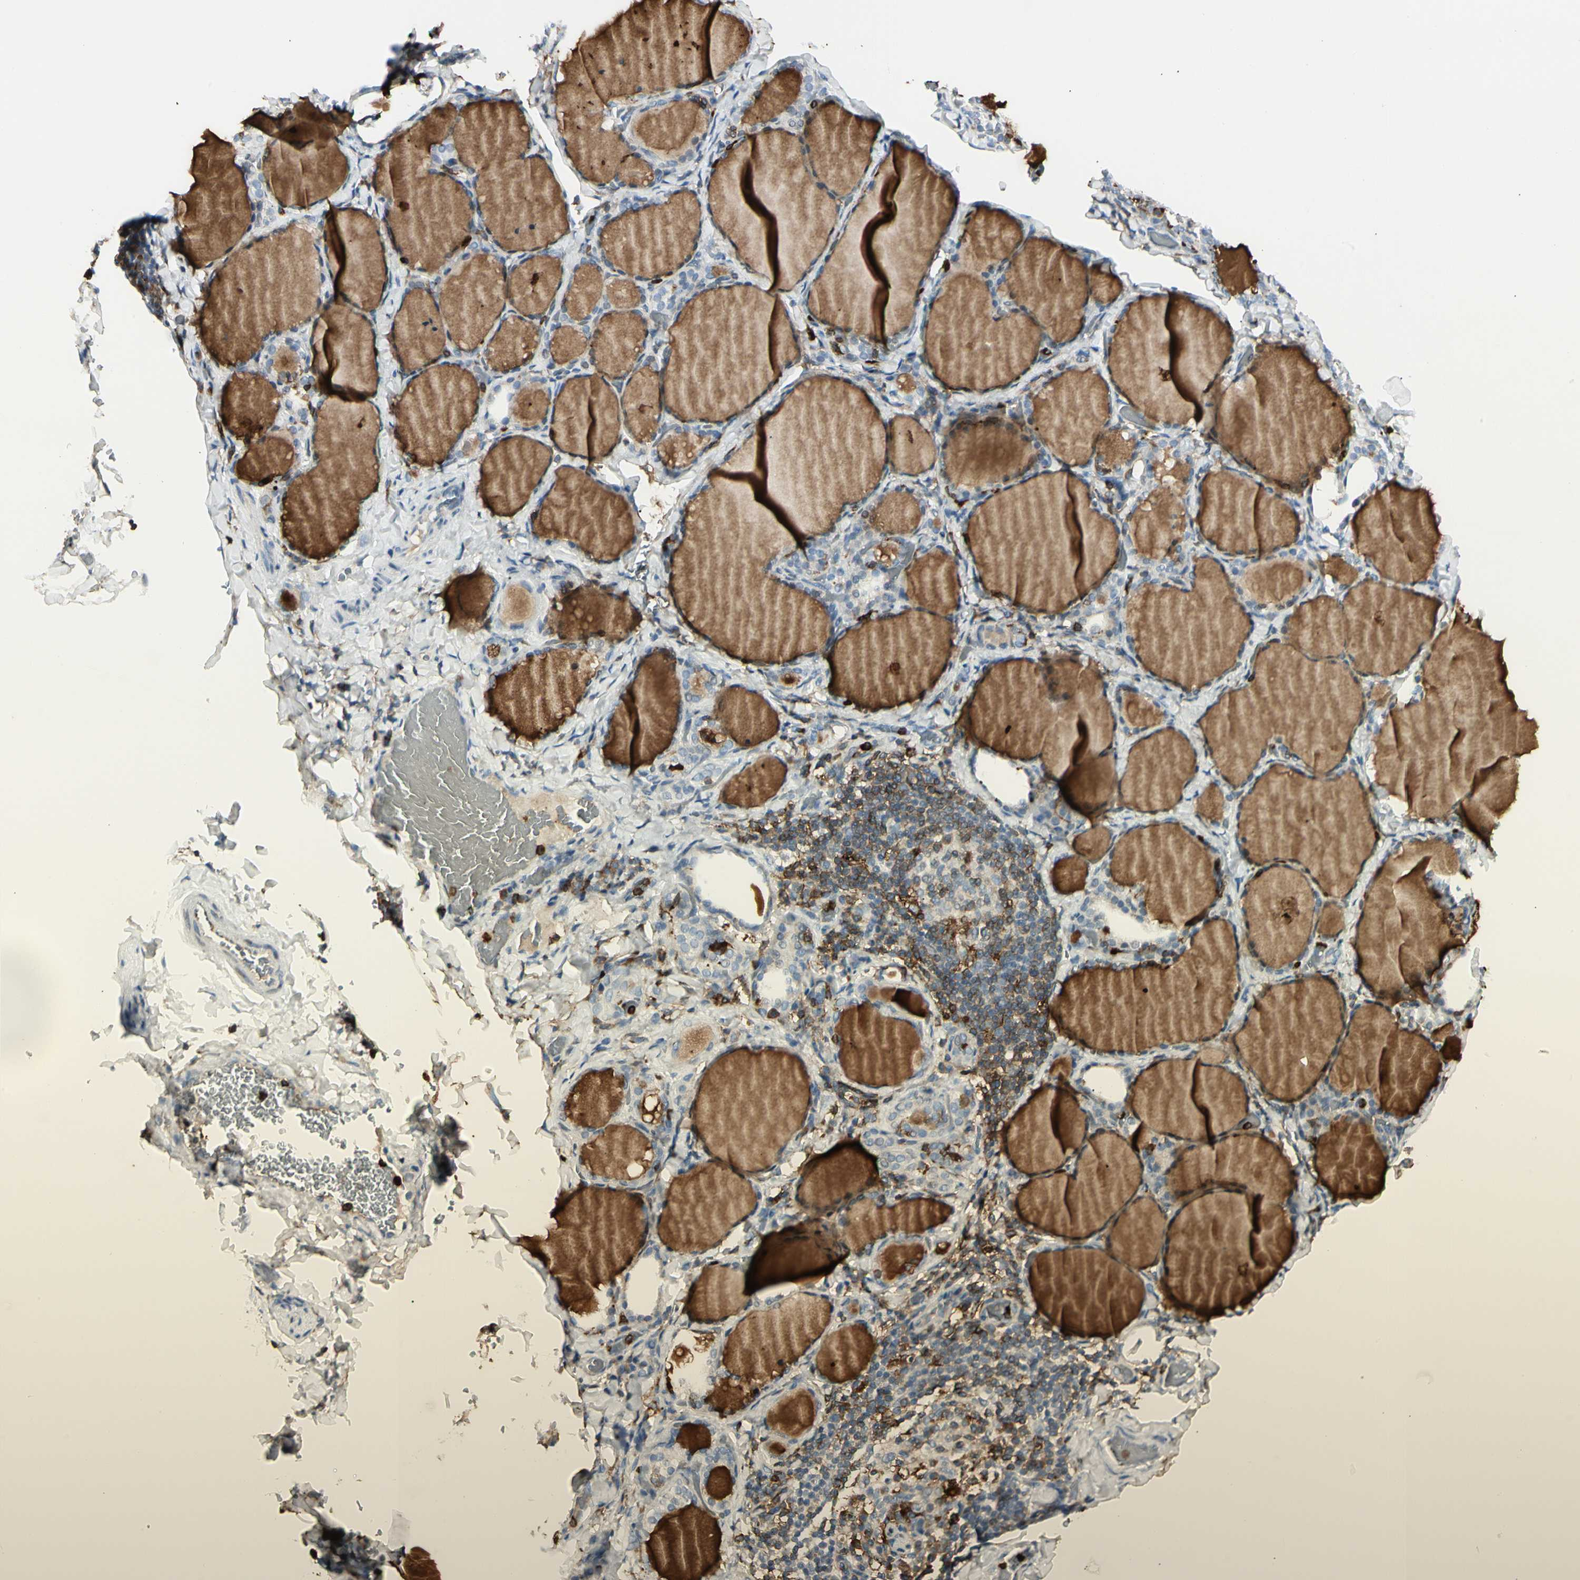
{"staining": {"intensity": "negative", "quantity": "none", "location": "none"}, "tissue": "thyroid gland", "cell_type": "Glandular cells", "image_type": "normal", "snomed": [{"axis": "morphology", "description": "Normal tissue, NOS"}, {"axis": "morphology", "description": "Papillary adenocarcinoma, NOS"}, {"axis": "topography", "description": "Thyroid gland"}], "caption": "DAB (3,3'-diaminobenzidine) immunohistochemical staining of unremarkable thyroid gland exhibits no significant positivity in glandular cells.", "gene": "ITGB2", "patient": {"sex": "female", "age": 30}}